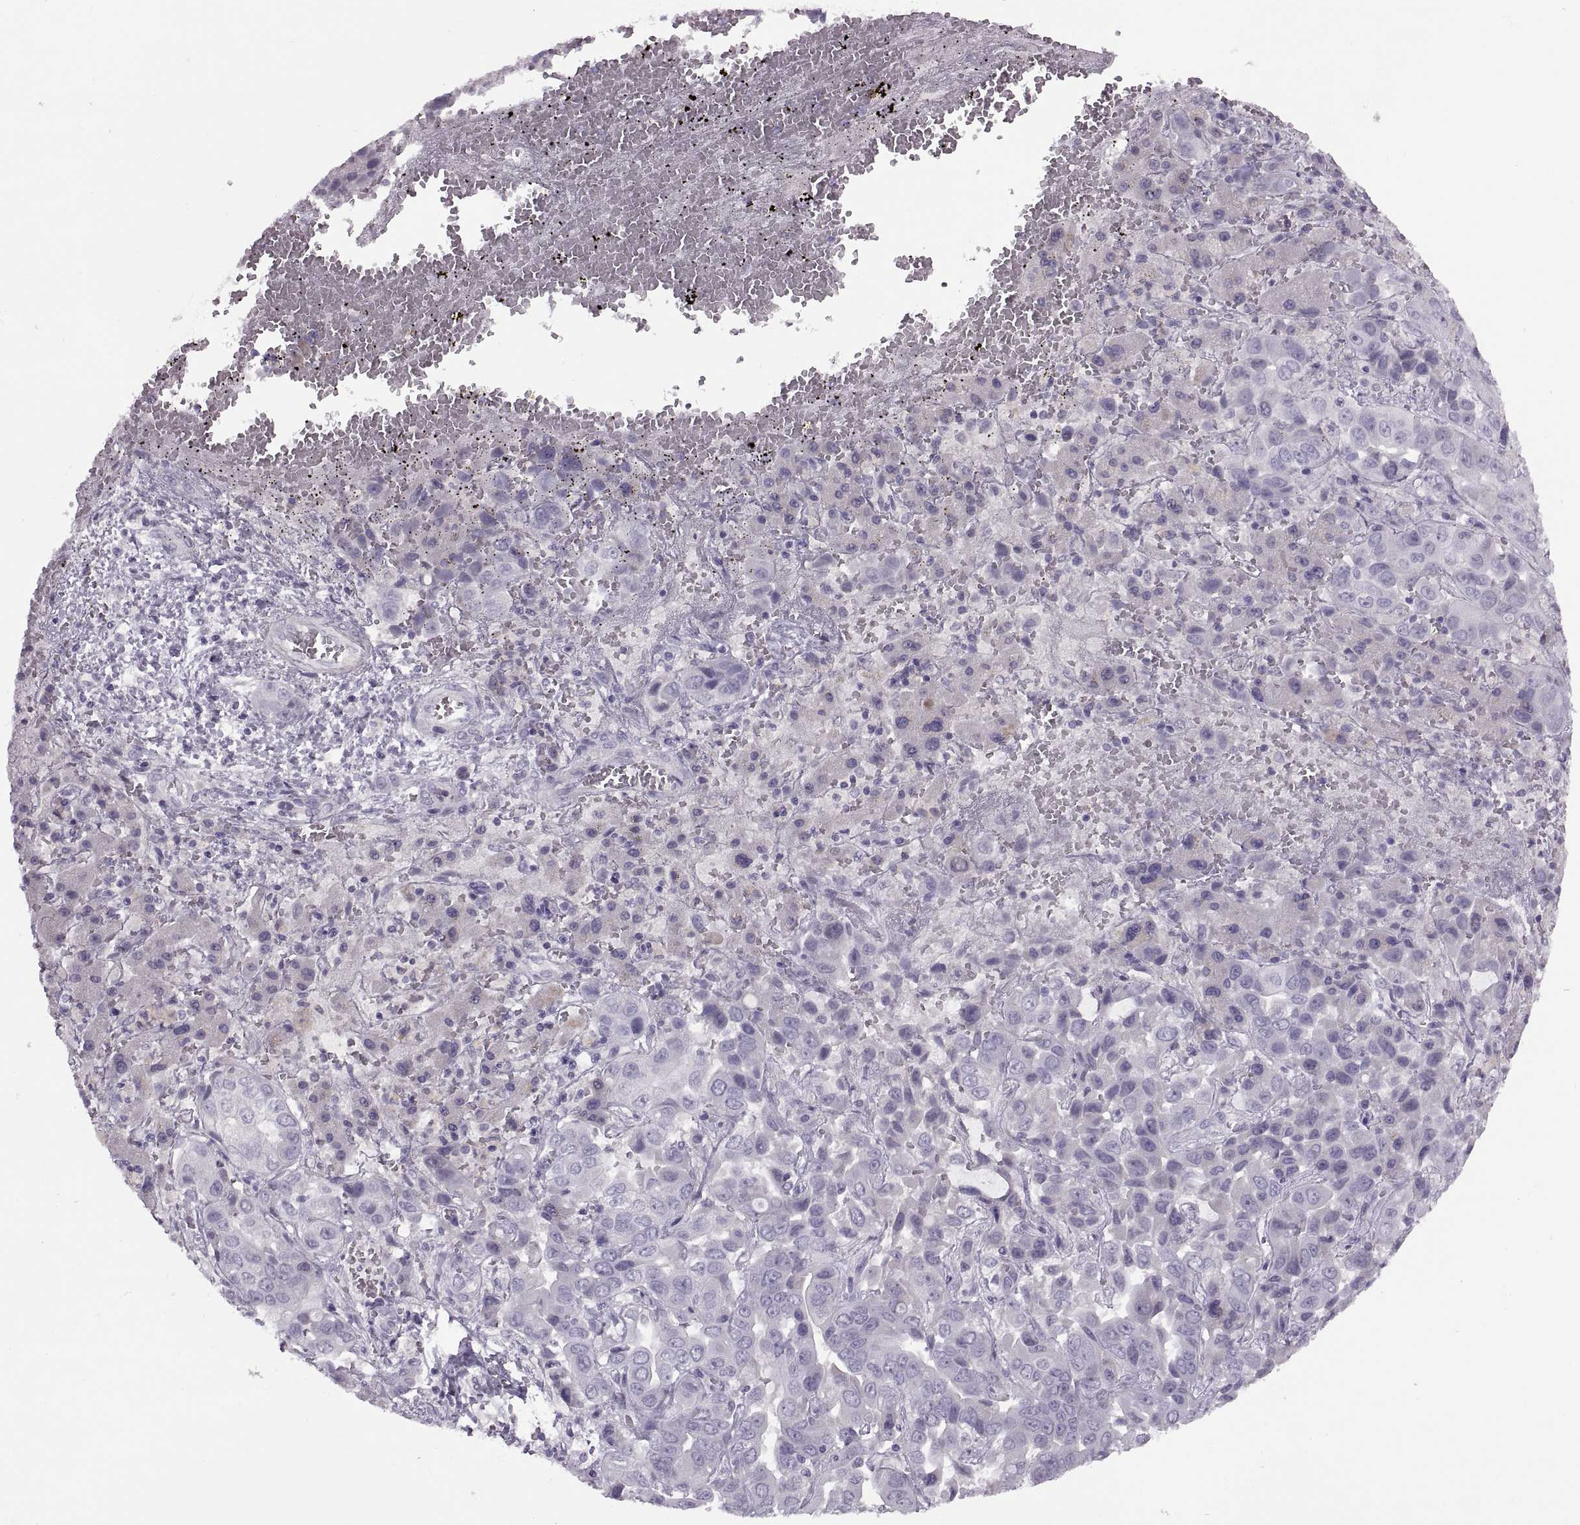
{"staining": {"intensity": "negative", "quantity": "none", "location": "none"}, "tissue": "liver cancer", "cell_type": "Tumor cells", "image_type": "cancer", "snomed": [{"axis": "morphology", "description": "Cholangiocarcinoma"}, {"axis": "topography", "description": "Liver"}], "caption": "Tumor cells are negative for protein expression in human cholangiocarcinoma (liver).", "gene": "RSPH6A", "patient": {"sex": "female", "age": 52}}